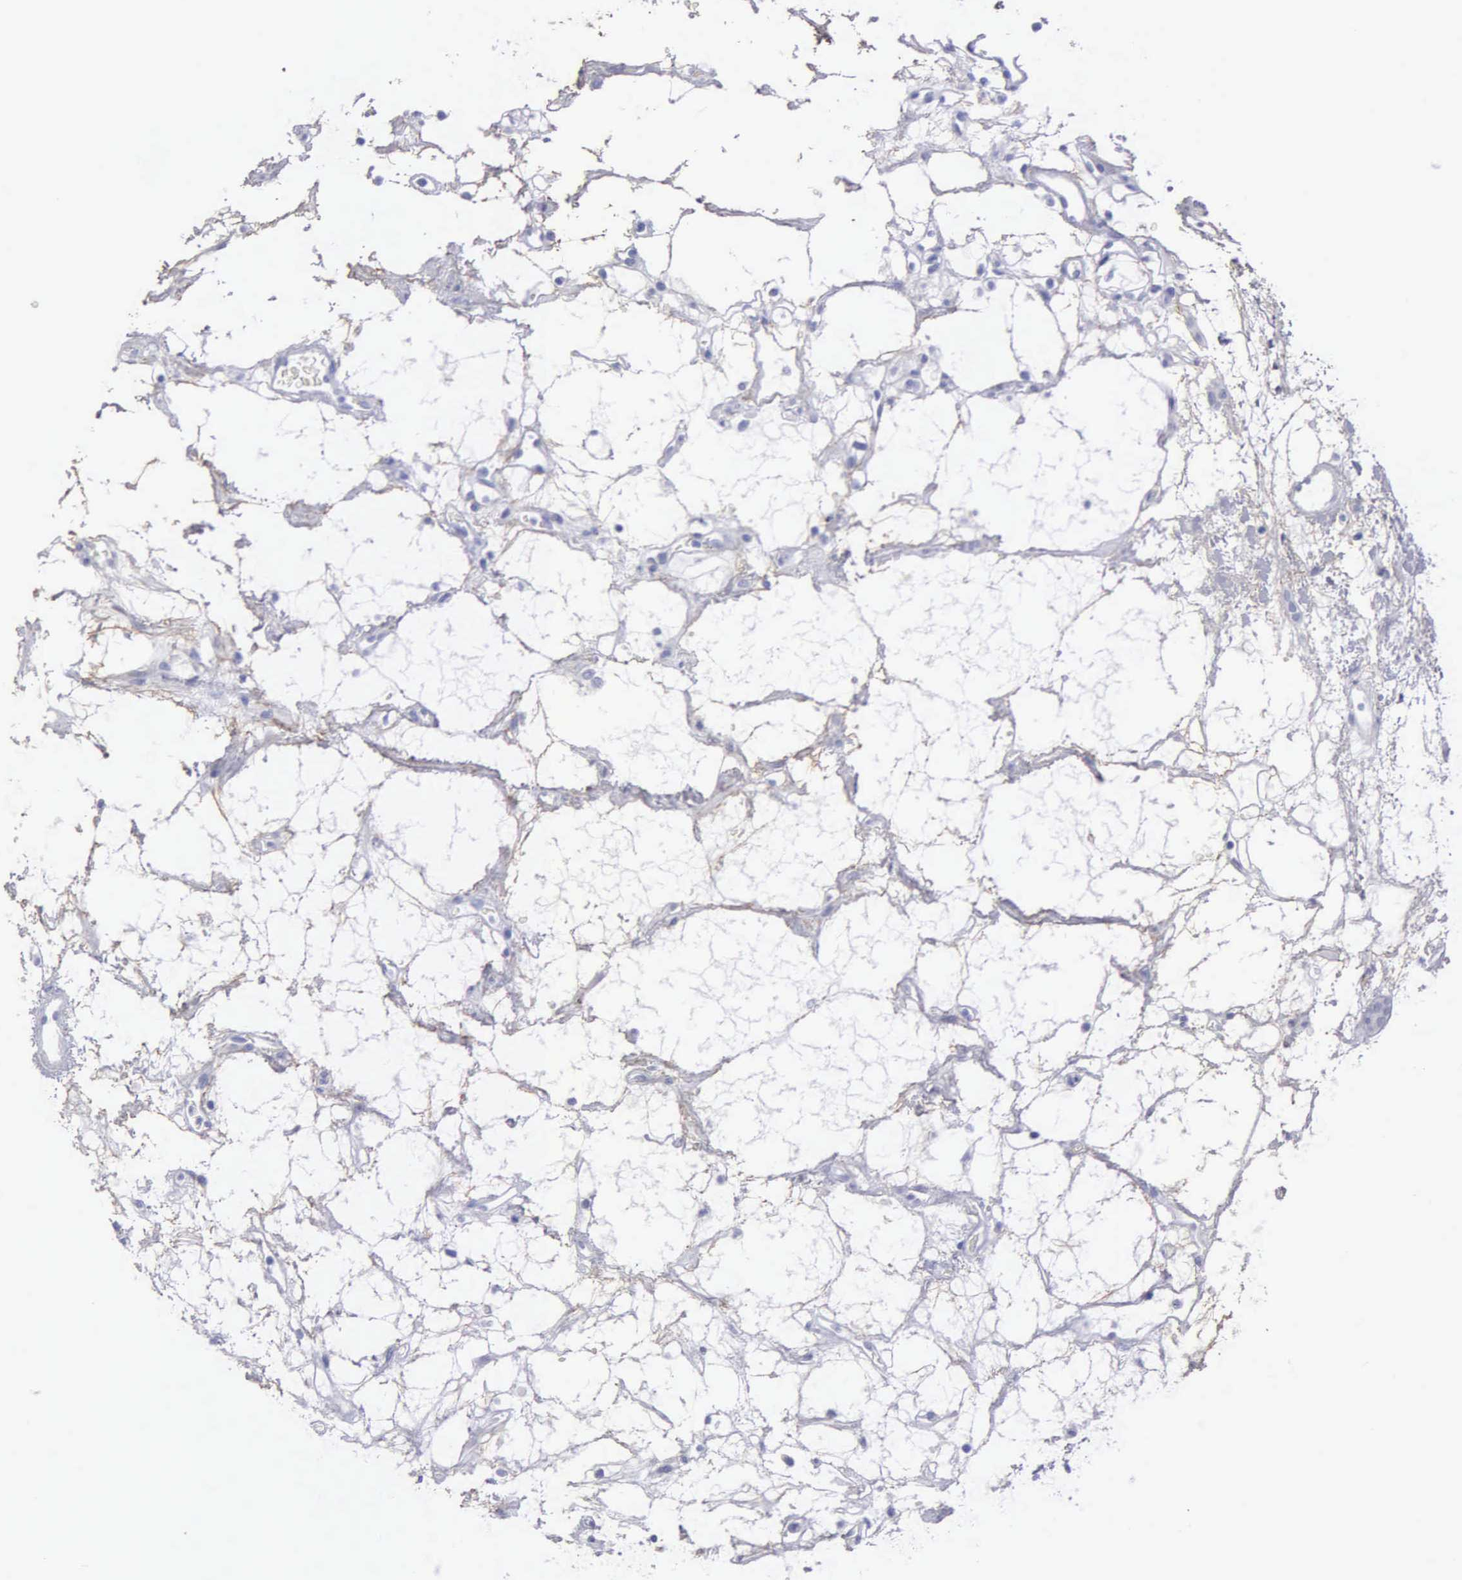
{"staining": {"intensity": "negative", "quantity": "none", "location": "none"}, "tissue": "renal cancer", "cell_type": "Tumor cells", "image_type": "cancer", "snomed": [{"axis": "morphology", "description": "Adenocarcinoma, NOS"}, {"axis": "topography", "description": "Kidney"}], "caption": "Protein analysis of renal cancer (adenocarcinoma) displays no significant staining in tumor cells.", "gene": "FBLN5", "patient": {"sex": "female", "age": 60}}